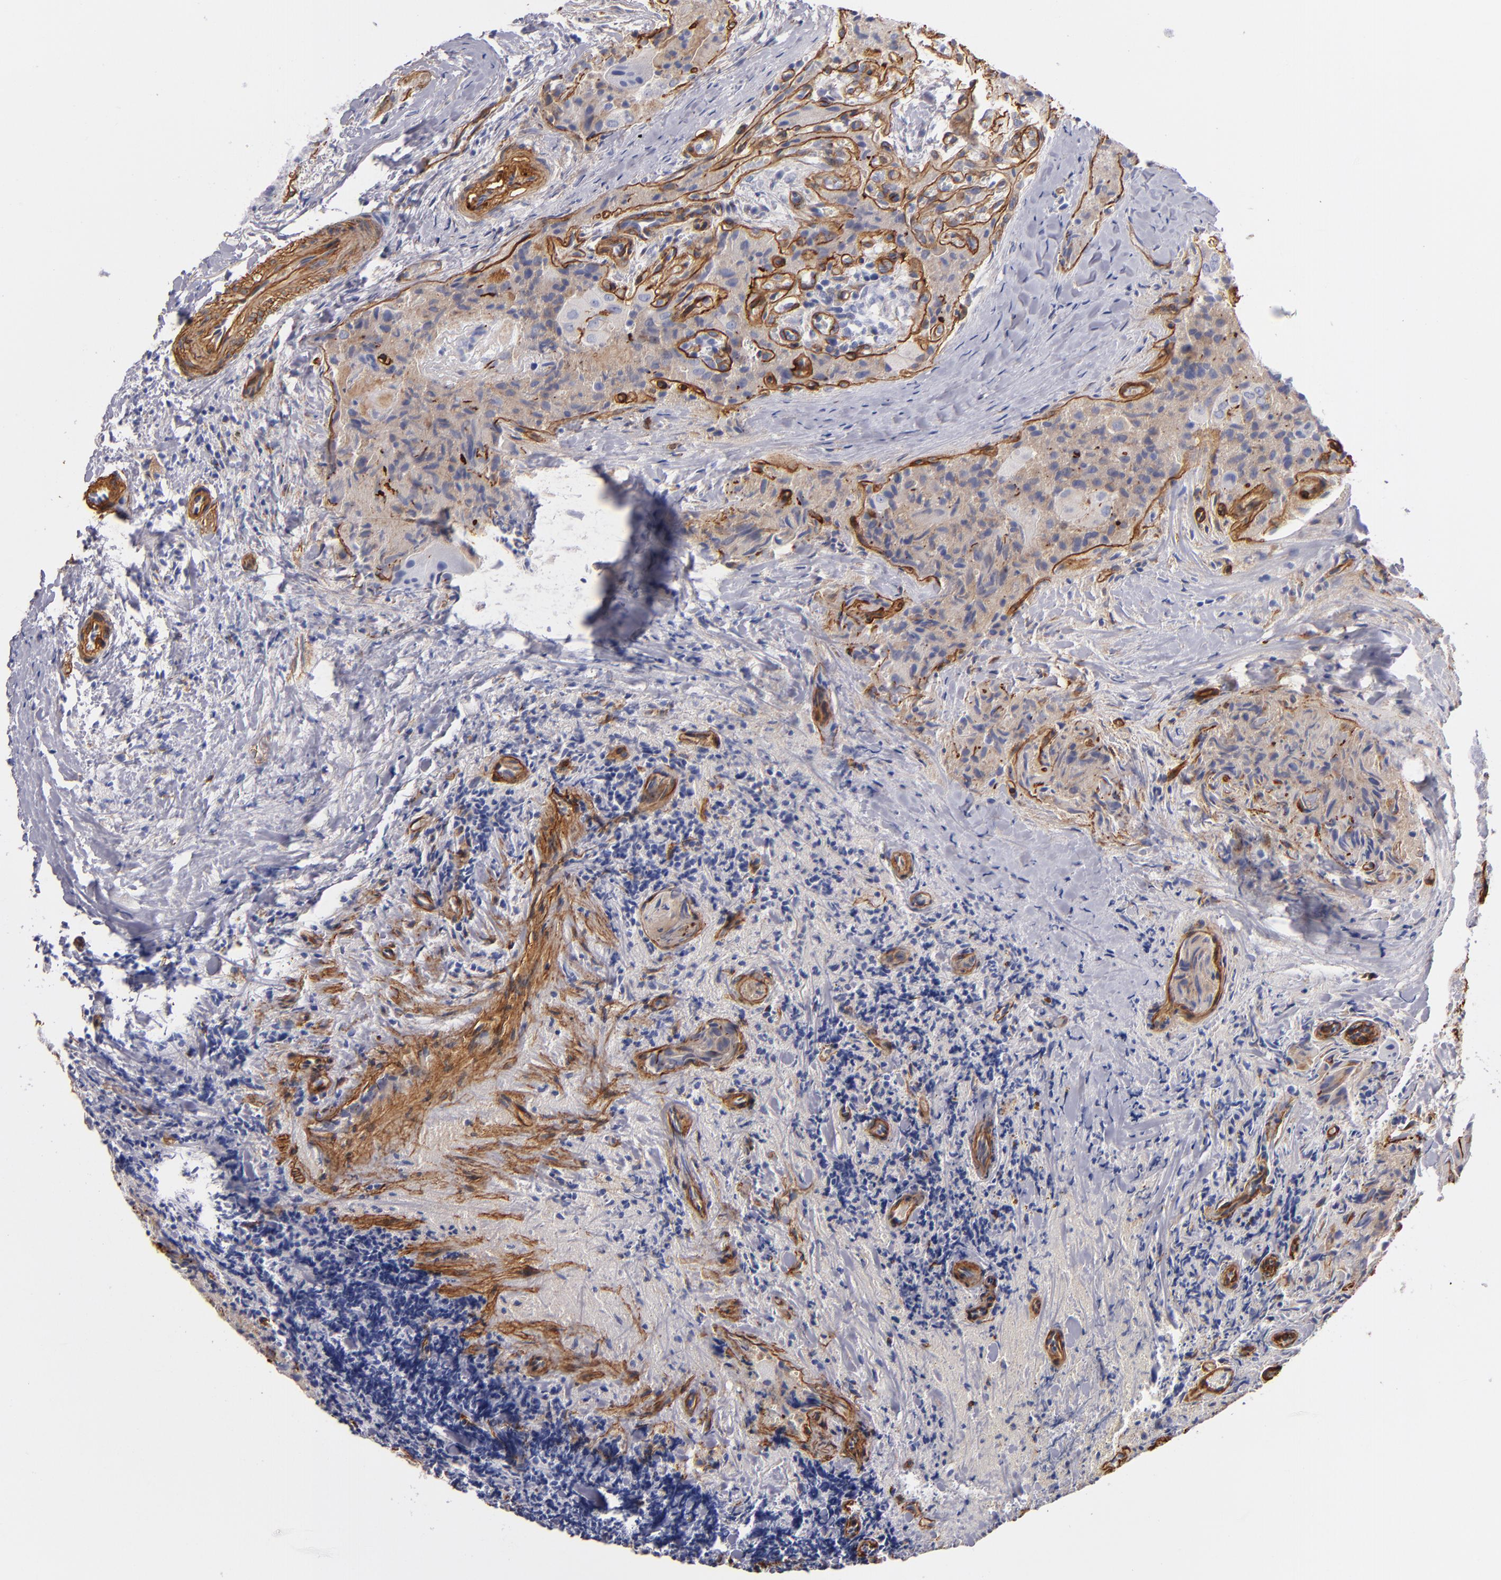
{"staining": {"intensity": "moderate", "quantity": ">75%", "location": "cytoplasmic/membranous"}, "tissue": "thyroid cancer", "cell_type": "Tumor cells", "image_type": "cancer", "snomed": [{"axis": "morphology", "description": "Papillary adenocarcinoma, NOS"}, {"axis": "topography", "description": "Thyroid gland"}], "caption": "Brown immunohistochemical staining in thyroid papillary adenocarcinoma demonstrates moderate cytoplasmic/membranous positivity in approximately >75% of tumor cells.", "gene": "LAMC1", "patient": {"sex": "female", "age": 71}}